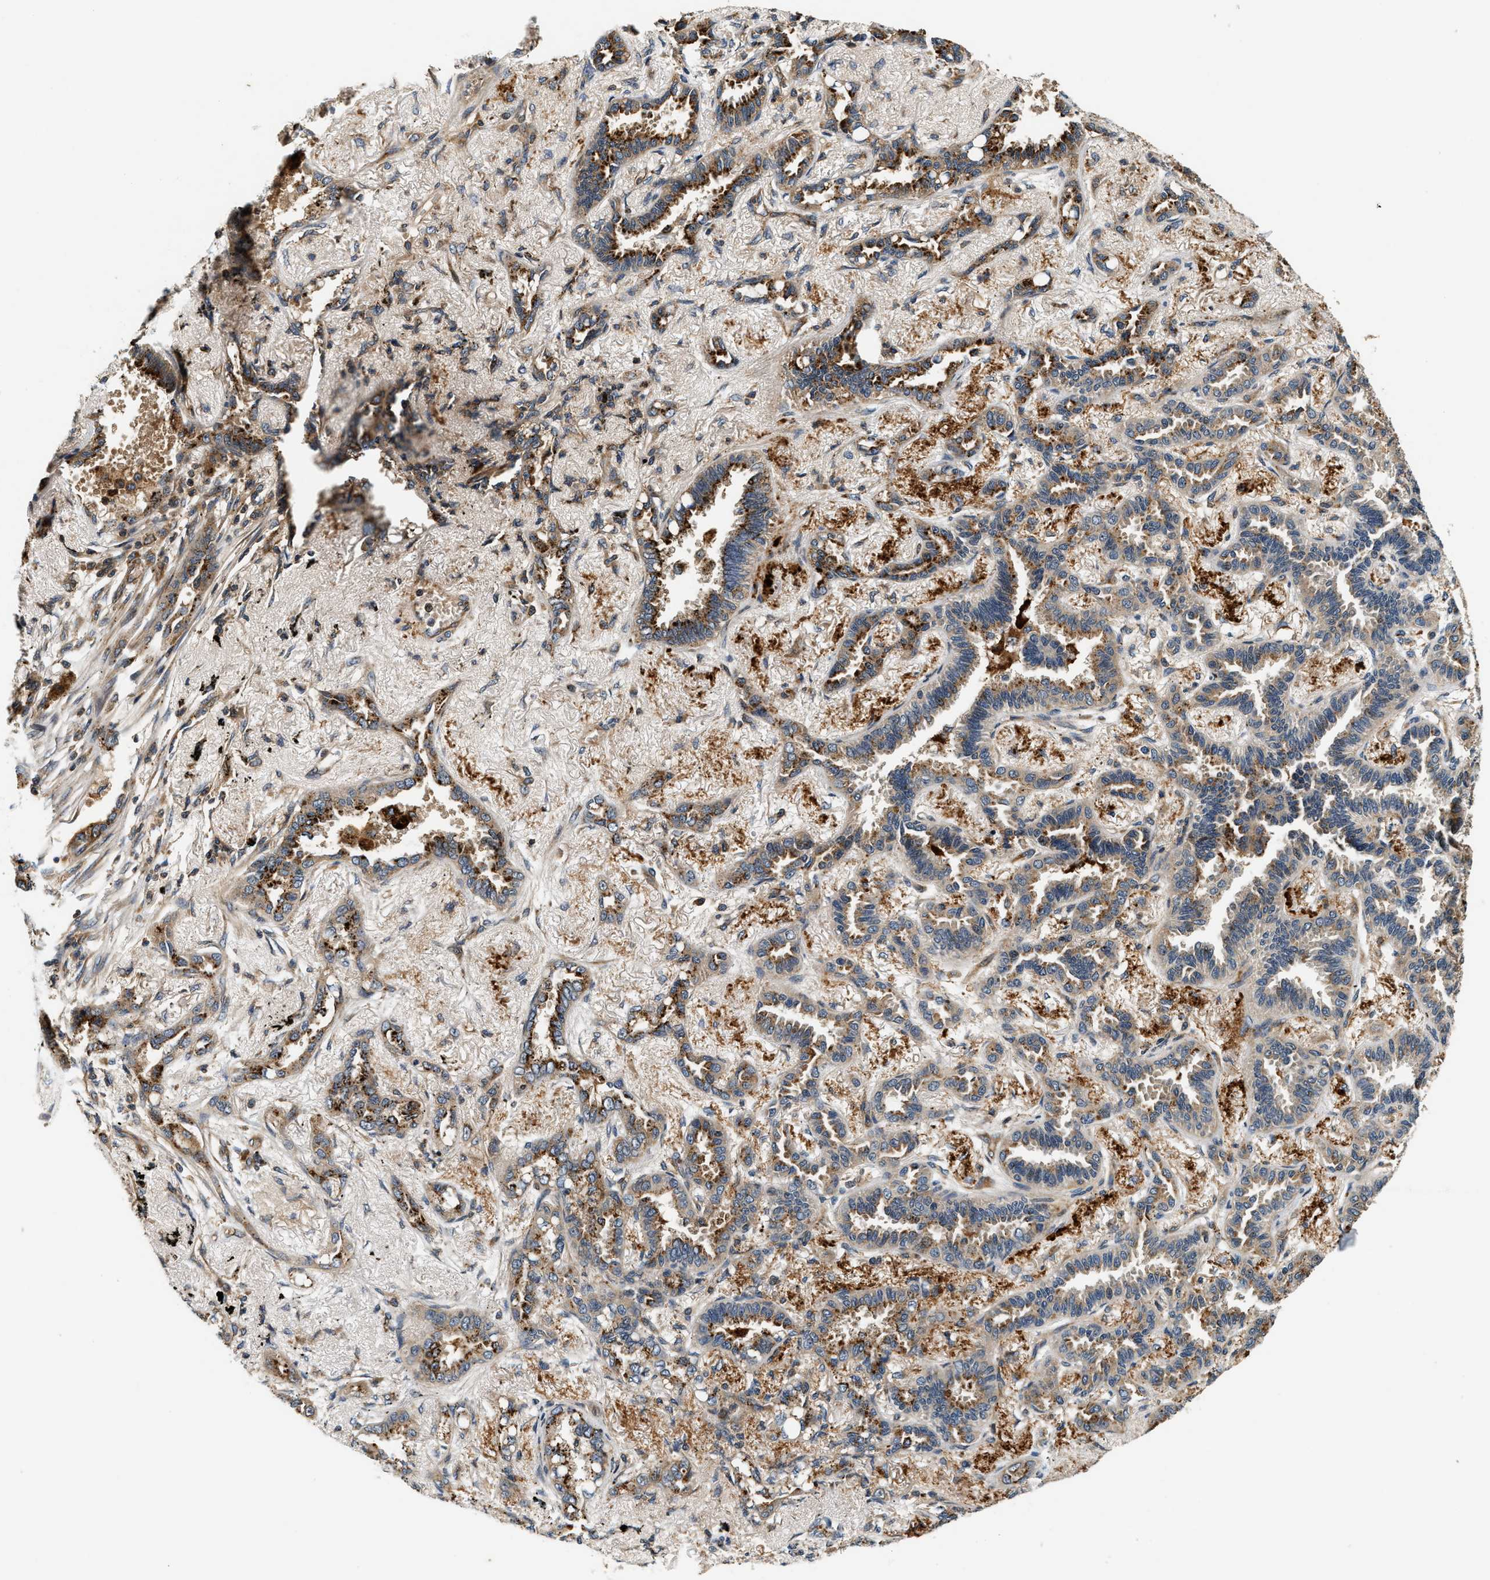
{"staining": {"intensity": "strong", "quantity": ">75%", "location": "cytoplasmic/membranous"}, "tissue": "lung cancer", "cell_type": "Tumor cells", "image_type": "cancer", "snomed": [{"axis": "morphology", "description": "Adenocarcinoma, NOS"}, {"axis": "topography", "description": "Lung"}], "caption": "This is an image of immunohistochemistry (IHC) staining of lung cancer (adenocarcinoma), which shows strong expression in the cytoplasmic/membranous of tumor cells.", "gene": "SAMD9", "patient": {"sex": "male", "age": 59}}